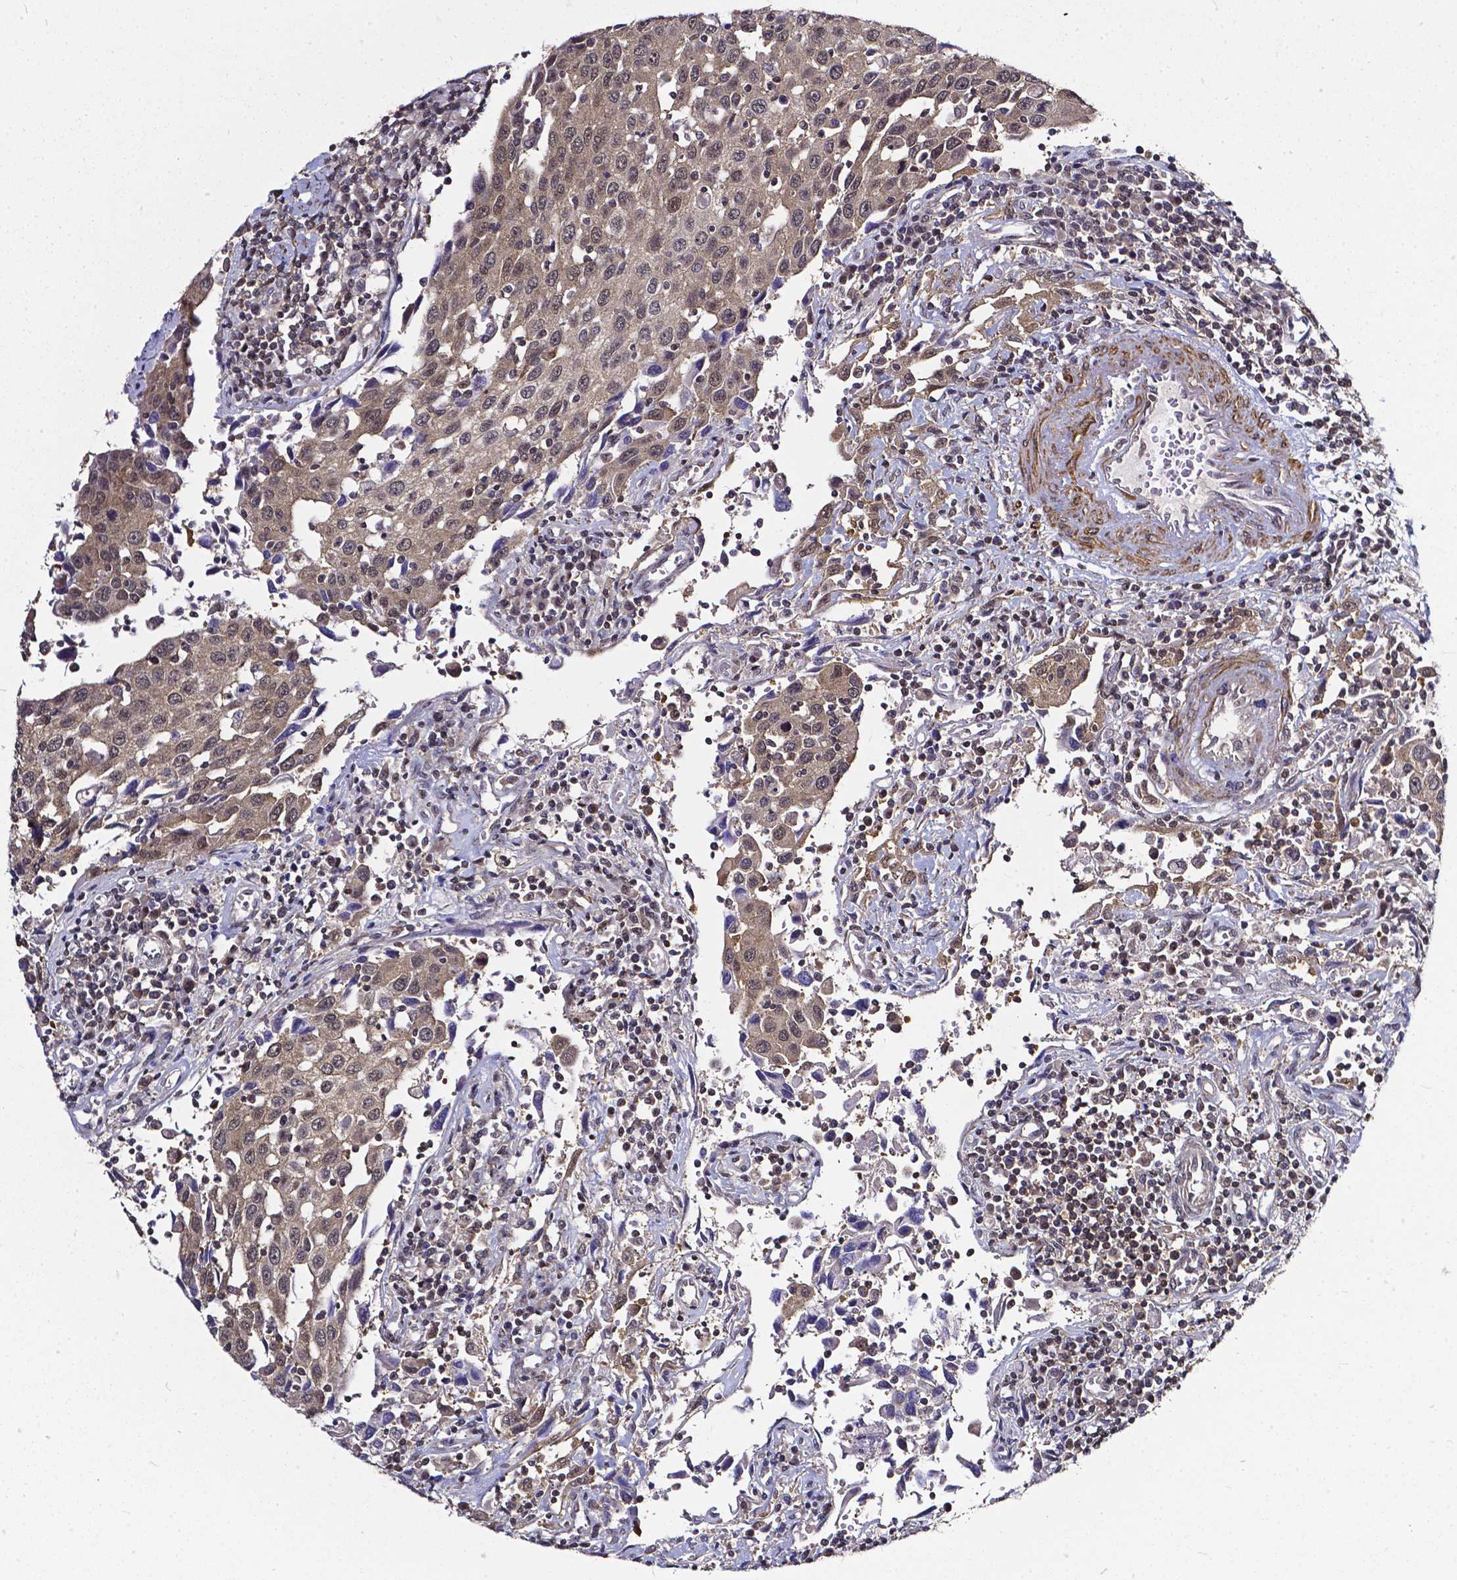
{"staining": {"intensity": "weak", "quantity": ">75%", "location": "cytoplasmic/membranous,nuclear"}, "tissue": "urothelial cancer", "cell_type": "Tumor cells", "image_type": "cancer", "snomed": [{"axis": "morphology", "description": "Urothelial carcinoma, High grade"}, {"axis": "topography", "description": "Urinary bladder"}], "caption": "Human high-grade urothelial carcinoma stained for a protein (brown) reveals weak cytoplasmic/membranous and nuclear positive expression in about >75% of tumor cells.", "gene": "OTUB1", "patient": {"sex": "female", "age": 85}}